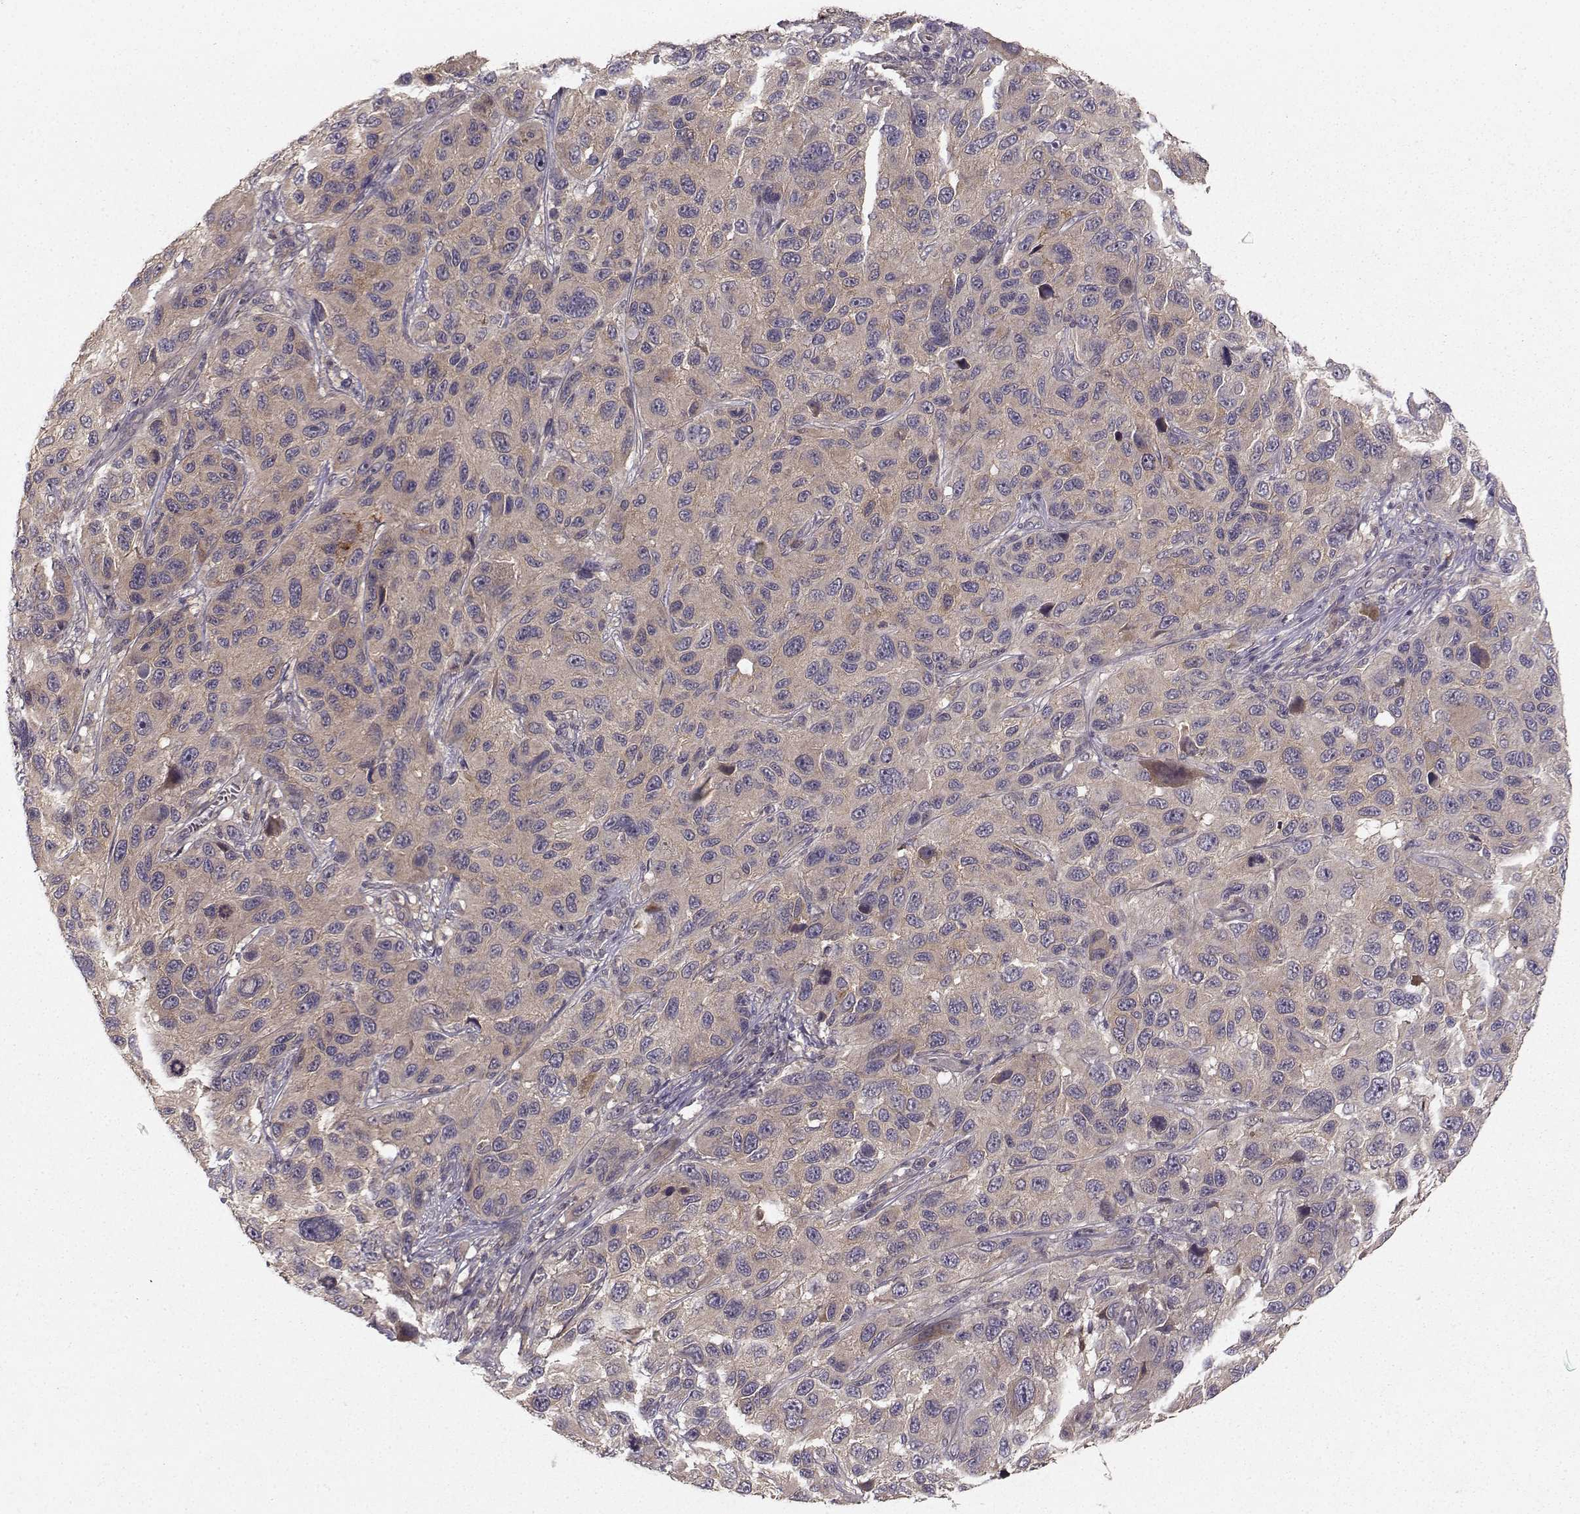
{"staining": {"intensity": "weak", "quantity": "25%-75%", "location": "cytoplasmic/membranous"}, "tissue": "melanoma", "cell_type": "Tumor cells", "image_type": "cancer", "snomed": [{"axis": "morphology", "description": "Malignant melanoma, NOS"}, {"axis": "topography", "description": "Skin"}], "caption": "Protein staining displays weak cytoplasmic/membranous expression in approximately 25%-75% of tumor cells in malignant melanoma.", "gene": "WNT6", "patient": {"sex": "male", "age": 53}}